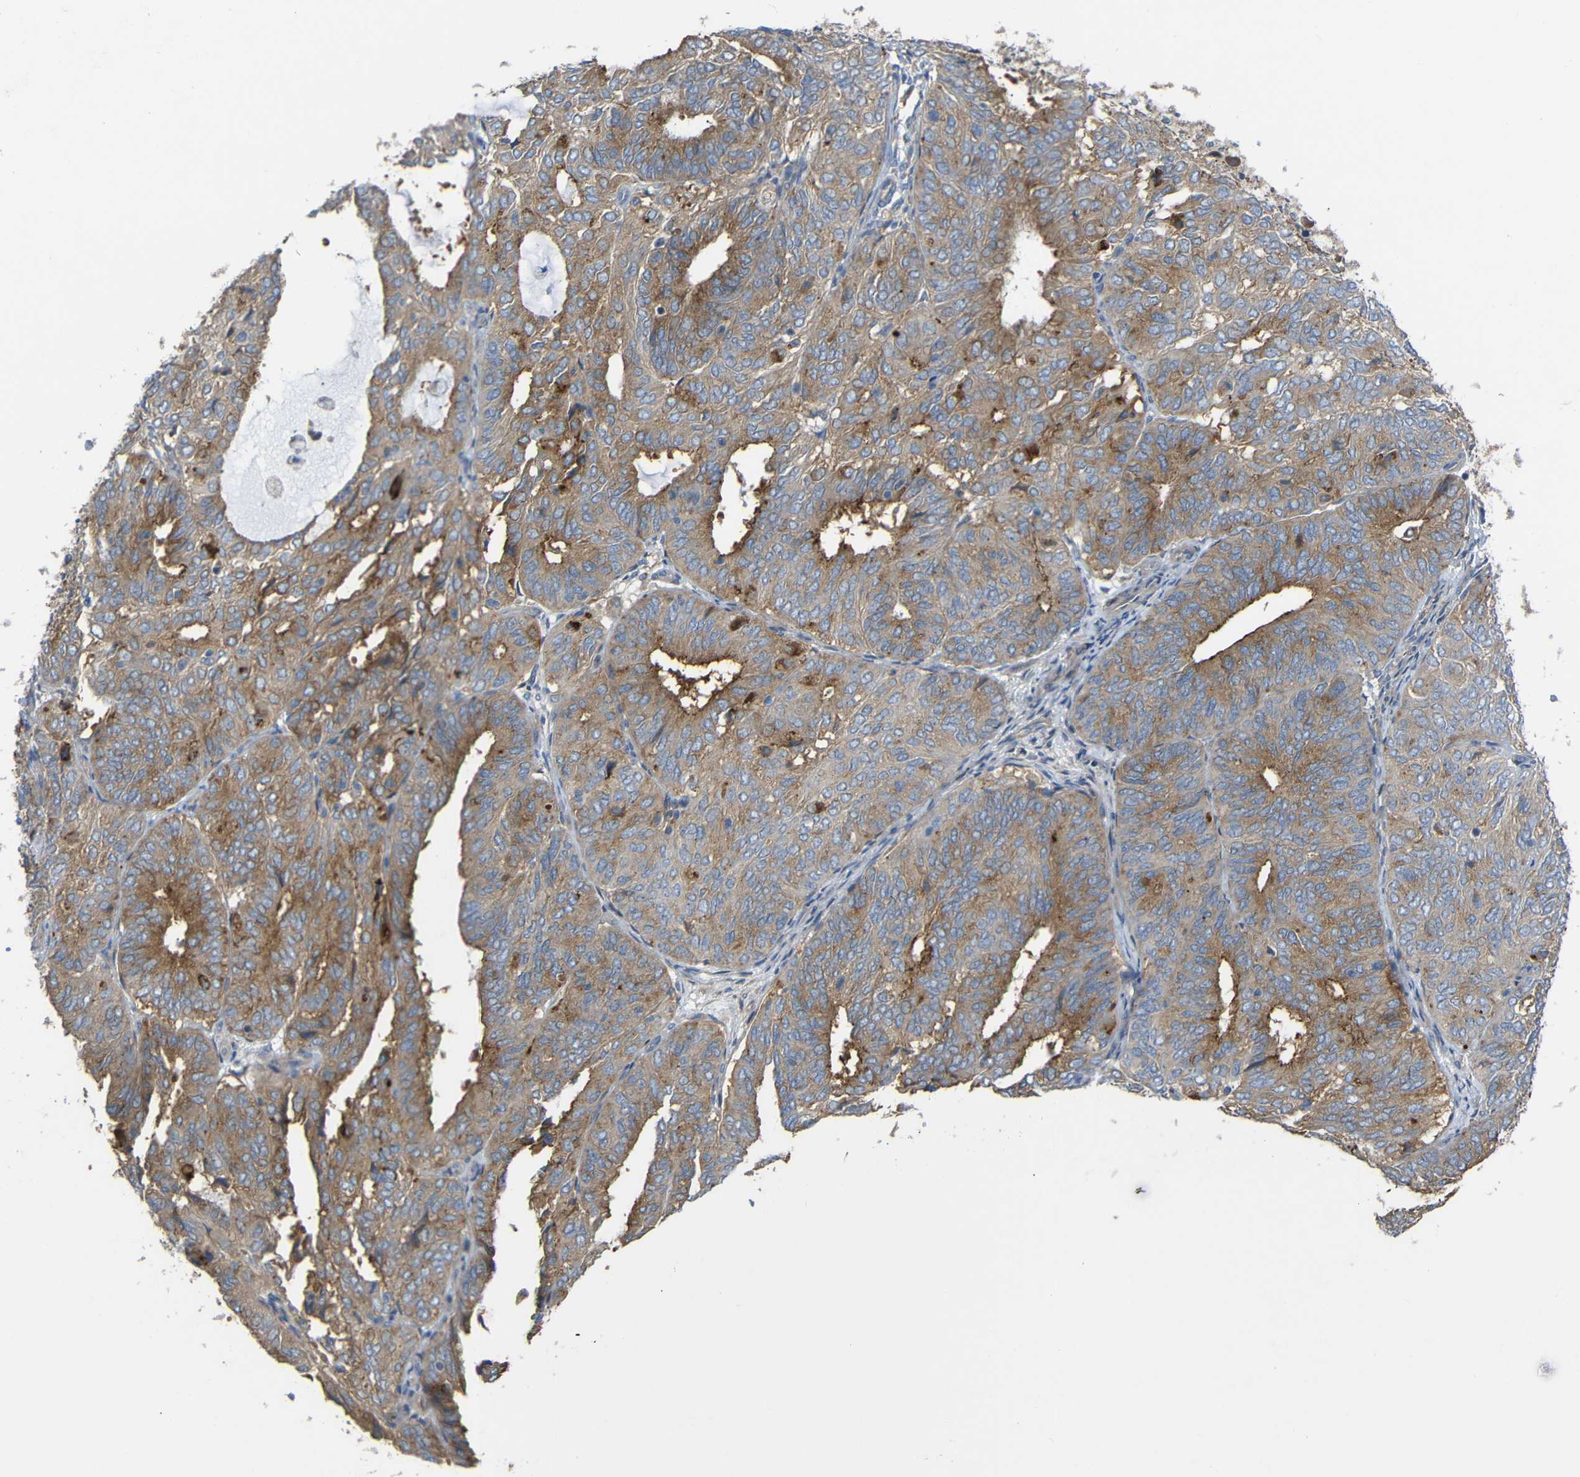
{"staining": {"intensity": "moderate", "quantity": ">75%", "location": "cytoplasmic/membranous"}, "tissue": "endometrial cancer", "cell_type": "Tumor cells", "image_type": "cancer", "snomed": [{"axis": "morphology", "description": "Adenocarcinoma, NOS"}, {"axis": "topography", "description": "Uterus"}], "caption": "Brown immunohistochemical staining in endometrial cancer shows moderate cytoplasmic/membranous staining in about >75% of tumor cells. Using DAB (3,3'-diaminobenzidine) (brown) and hematoxylin (blue) stains, captured at high magnification using brightfield microscopy.", "gene": "SYPL1", "patient": {"sex": "female", "age": 60}}